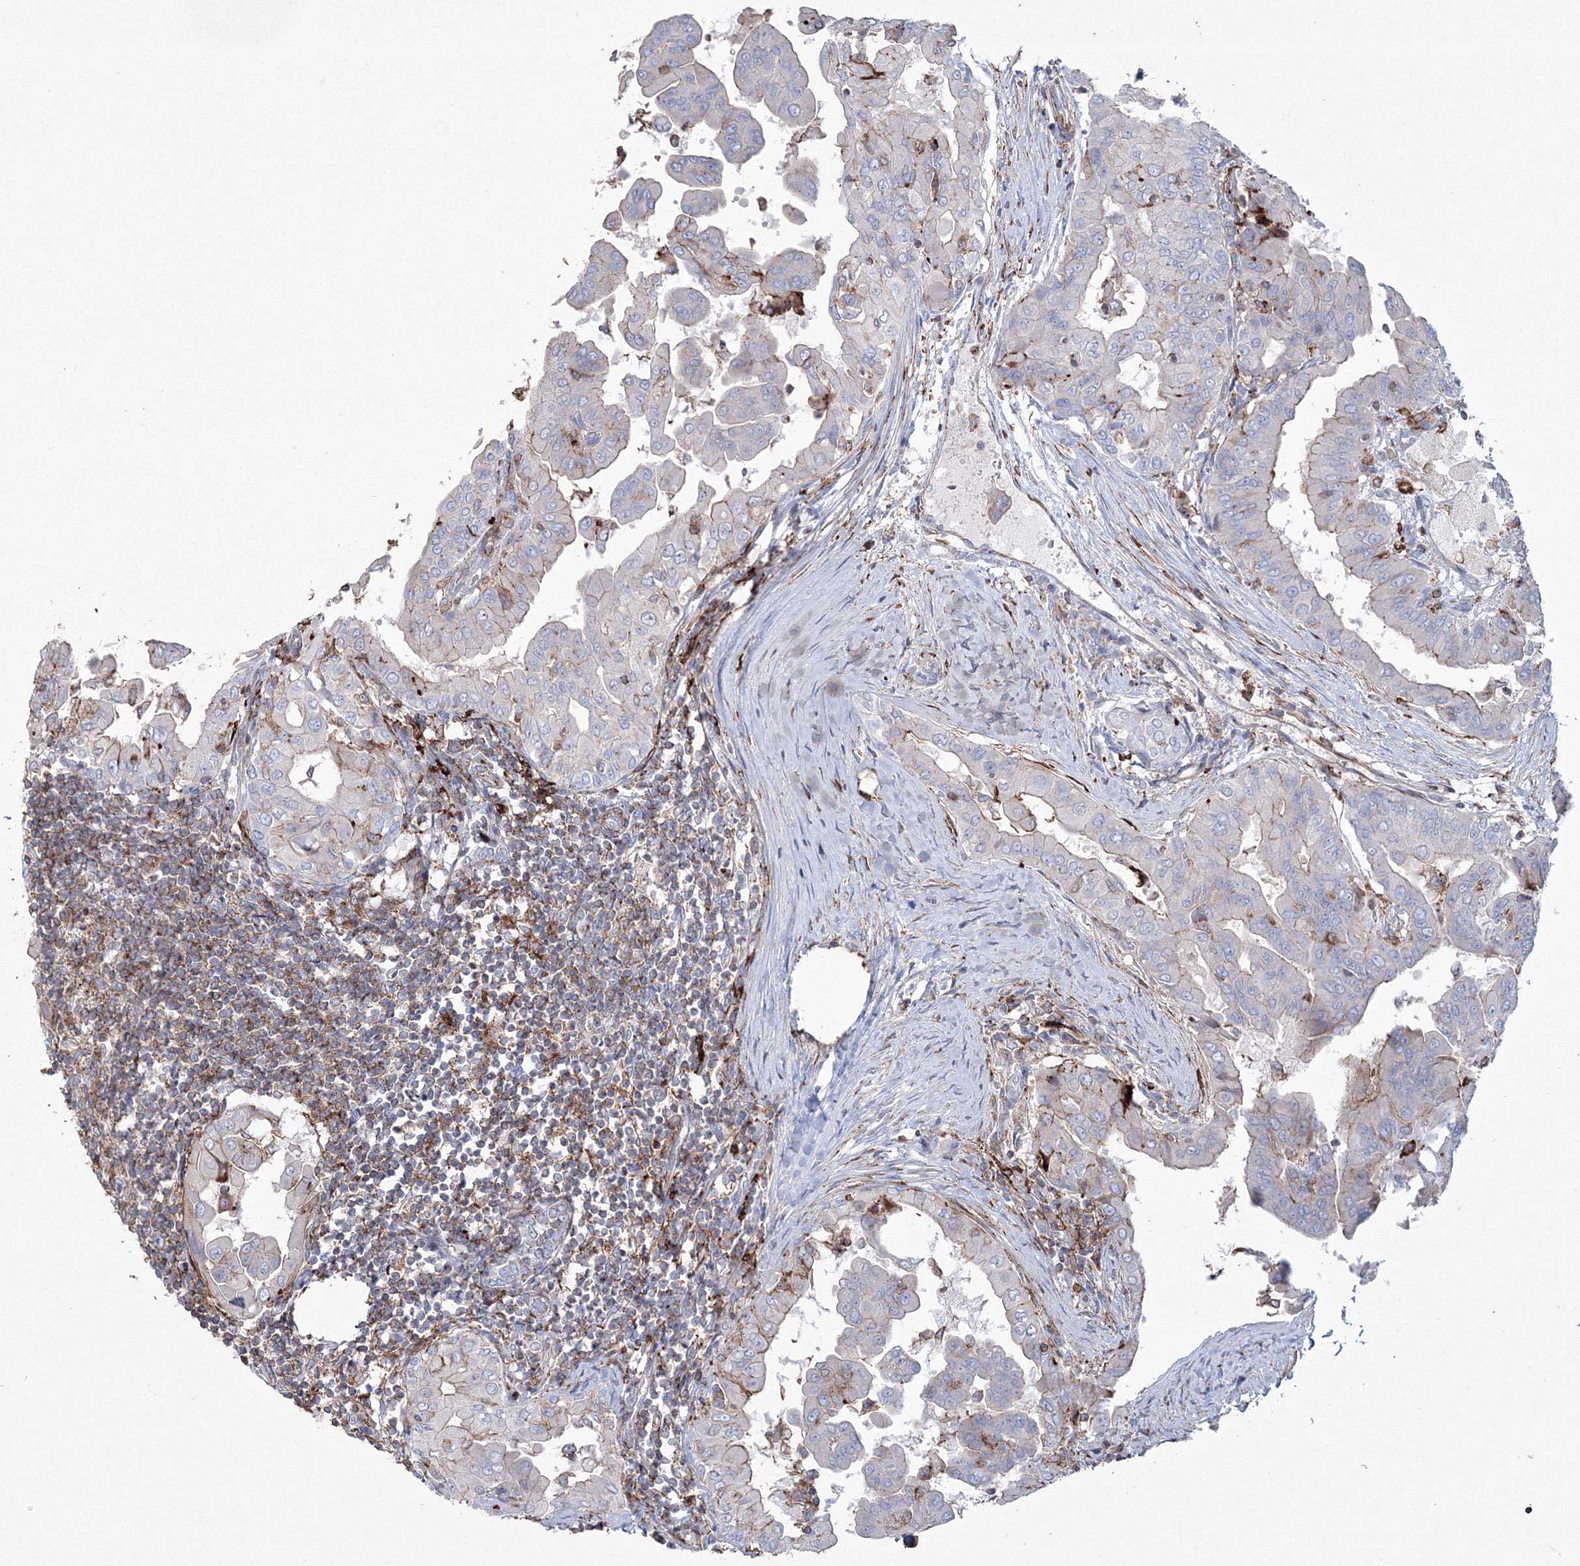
{"staining": {"intensity": "moderate", "quantity": "<25%", "location": "cytoplasmic/membranous"}, "tissue": "thyroid cancer", "cell_type": "Tumor cells", "image_type": "cancer", "snomed": [{"axis": "morphology", "description": "Papillary adenocarcinoma, NOS"}, {"axis": "topography", "description": "Thyroid gland"}], "caption": "A histopathology image showing moderate cytoplasmic/membranous staining in approximately <25% of tumor cells in thyroid papillary adenocarcinoma, as visualized by brown immunohistochemical staining.", "gene": "GPR82", "patient": {"sex": "male", "age": 33}}